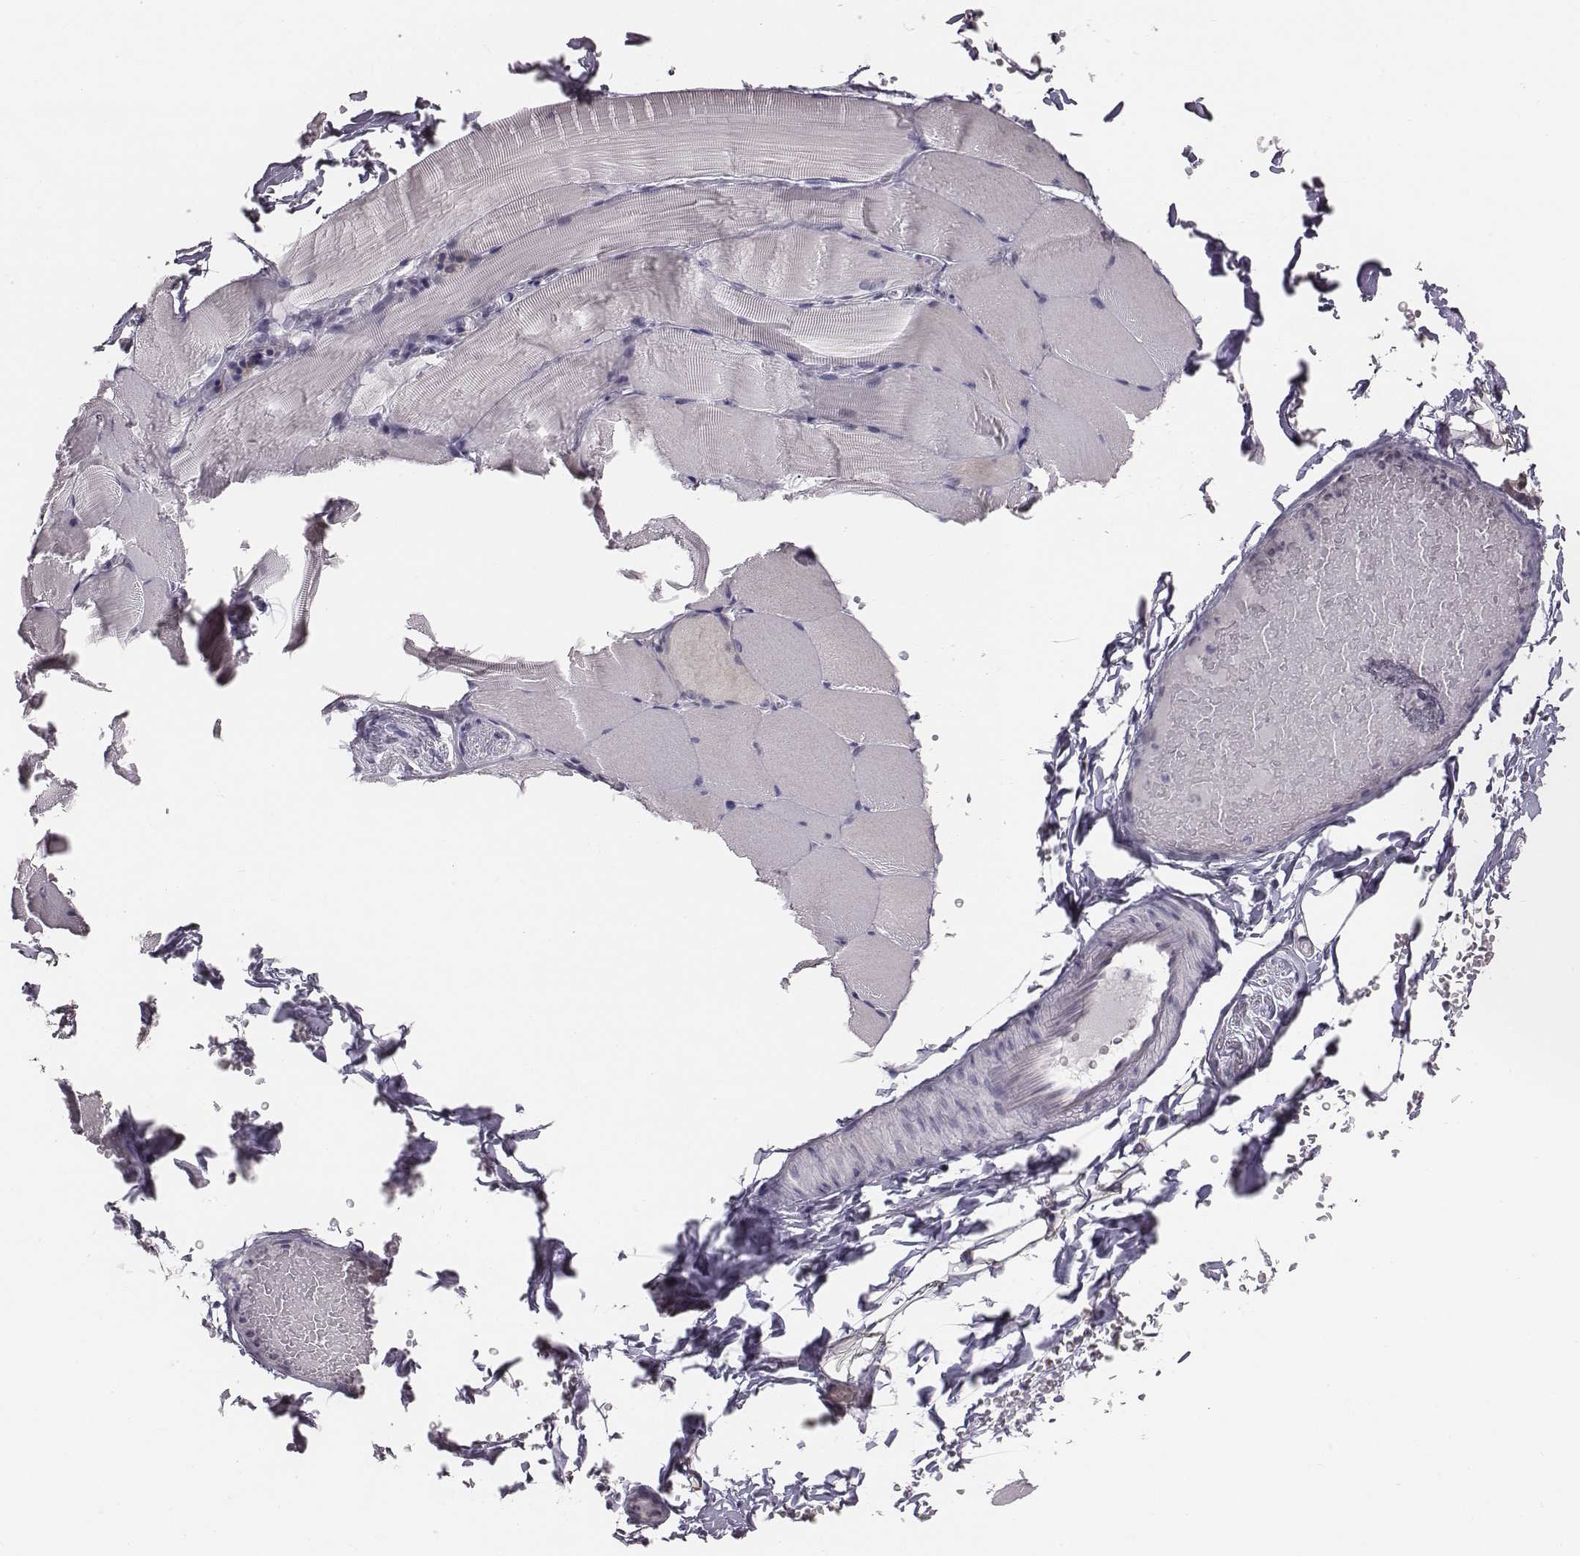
{"staining": {"intensity": "negative", "quantity": "none", "location": "none"}, "tissue": "skeletal muscle", "cell_type": "Myocytes", "image_type": "normal", "snomed": [{"axis": "morphology", "description": "Normal tissue, NOS"}, {"axis": "topography", "description": "Skeletal muscle"}], "caption": "Protein analysis of benign skeletal muscle reveals no significant positivity in myocytes.", "gene": "CACNG4", "patient": {"sex": "female", "age": 37}}